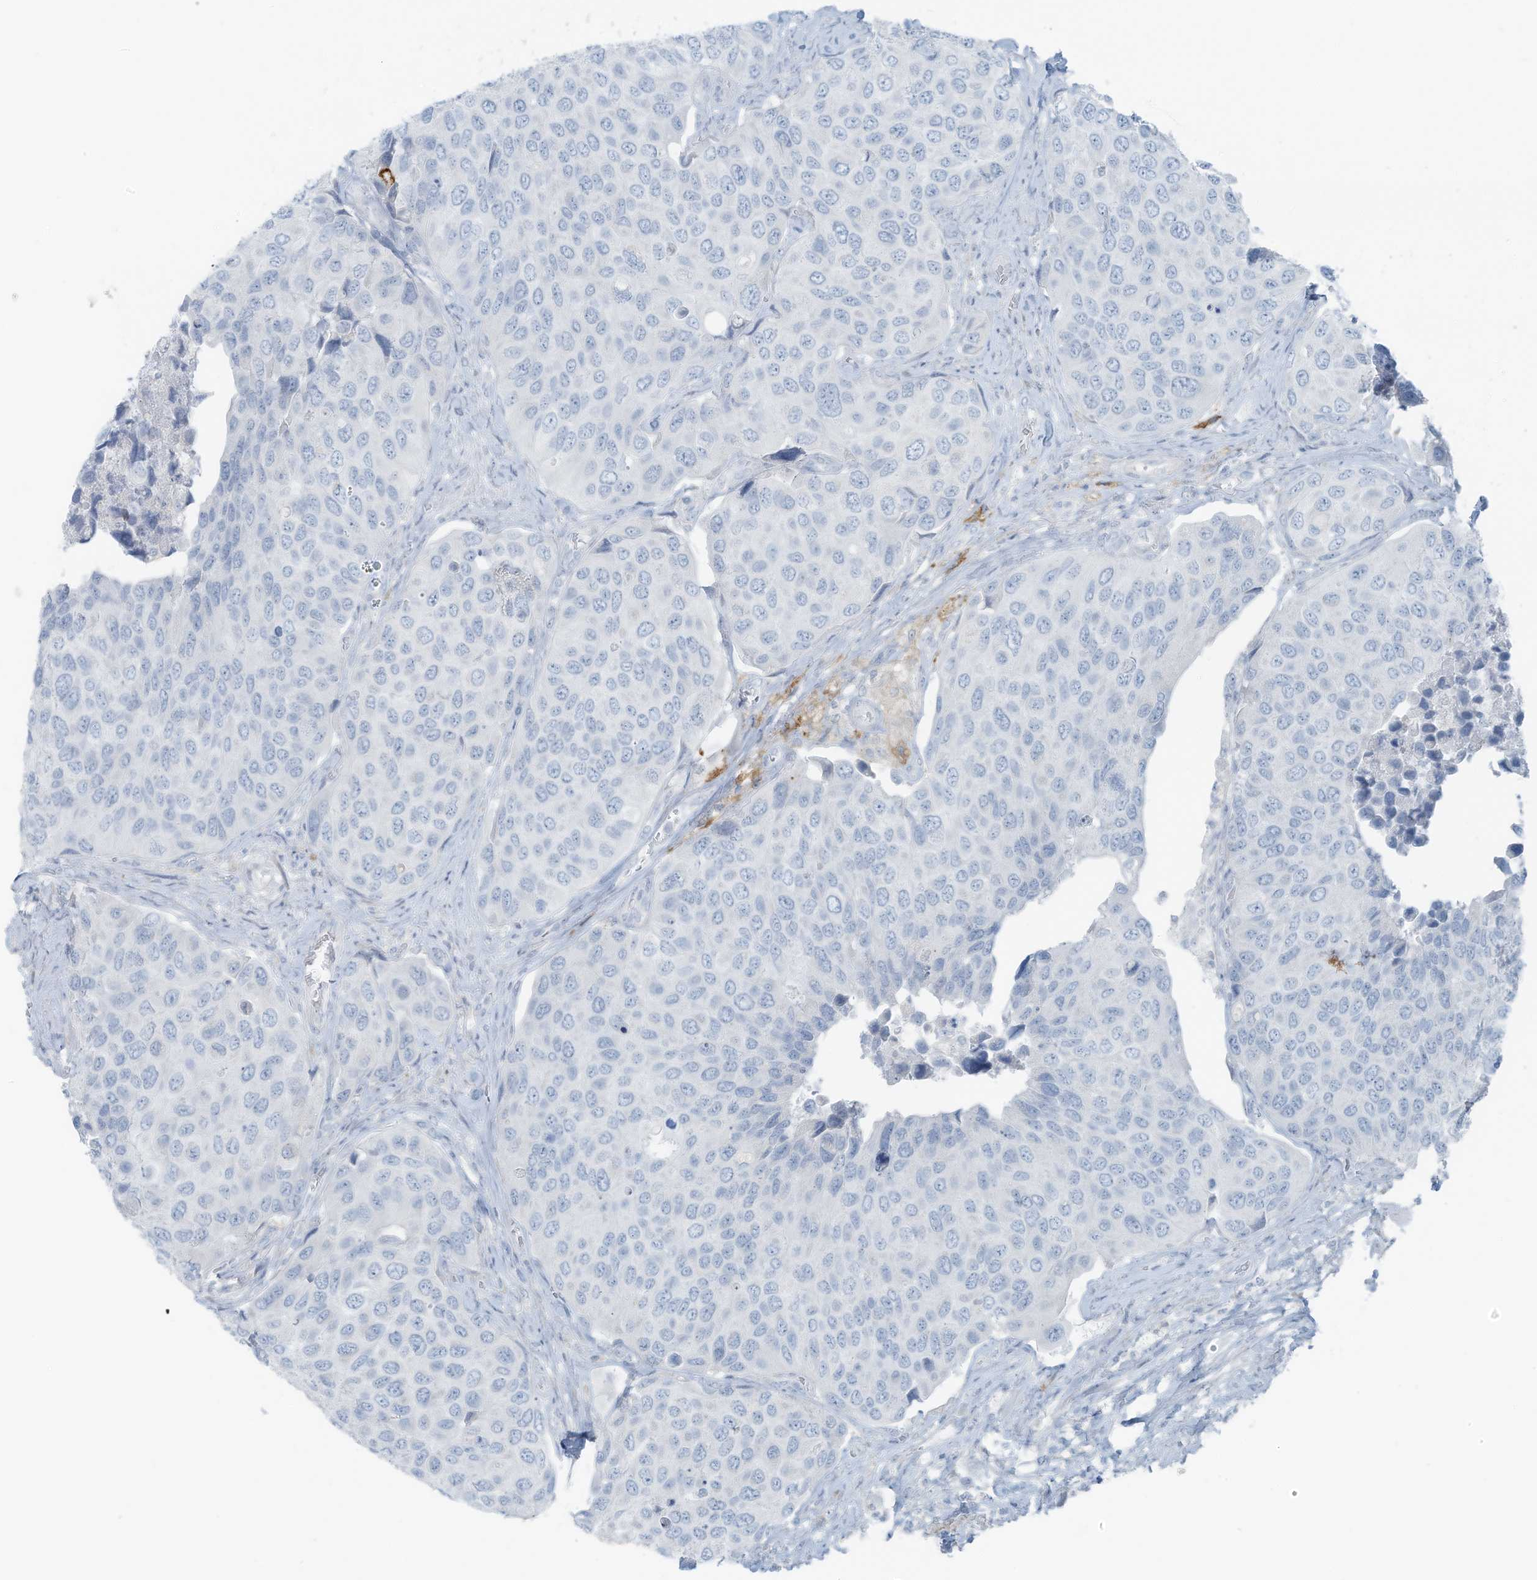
{"staining": {"intensity": "negative", "quantity": "none", "location": "none"}, "tissue": "urothelial cancer", "cell_type": "Tumor cells", "image_type": "cancer", "snomed": [{"axis": "morphology", "description": "Urothelial carcinoma, High grade"}, {"axis": "topography", "description": "Urinary bladder"}], "caption": "High power microscopy micrograph of an IHC histopathology image of urothelial cancer, revealing no significant expression in tumor cells. Brightfield microscopy of immunohistochemistry (IHC) stained with DAB (brown) and hematoxylin (blue), captured at high magnification.", "gene": "SLC25A43", "patient": {"sex": "male", "age": 74}}